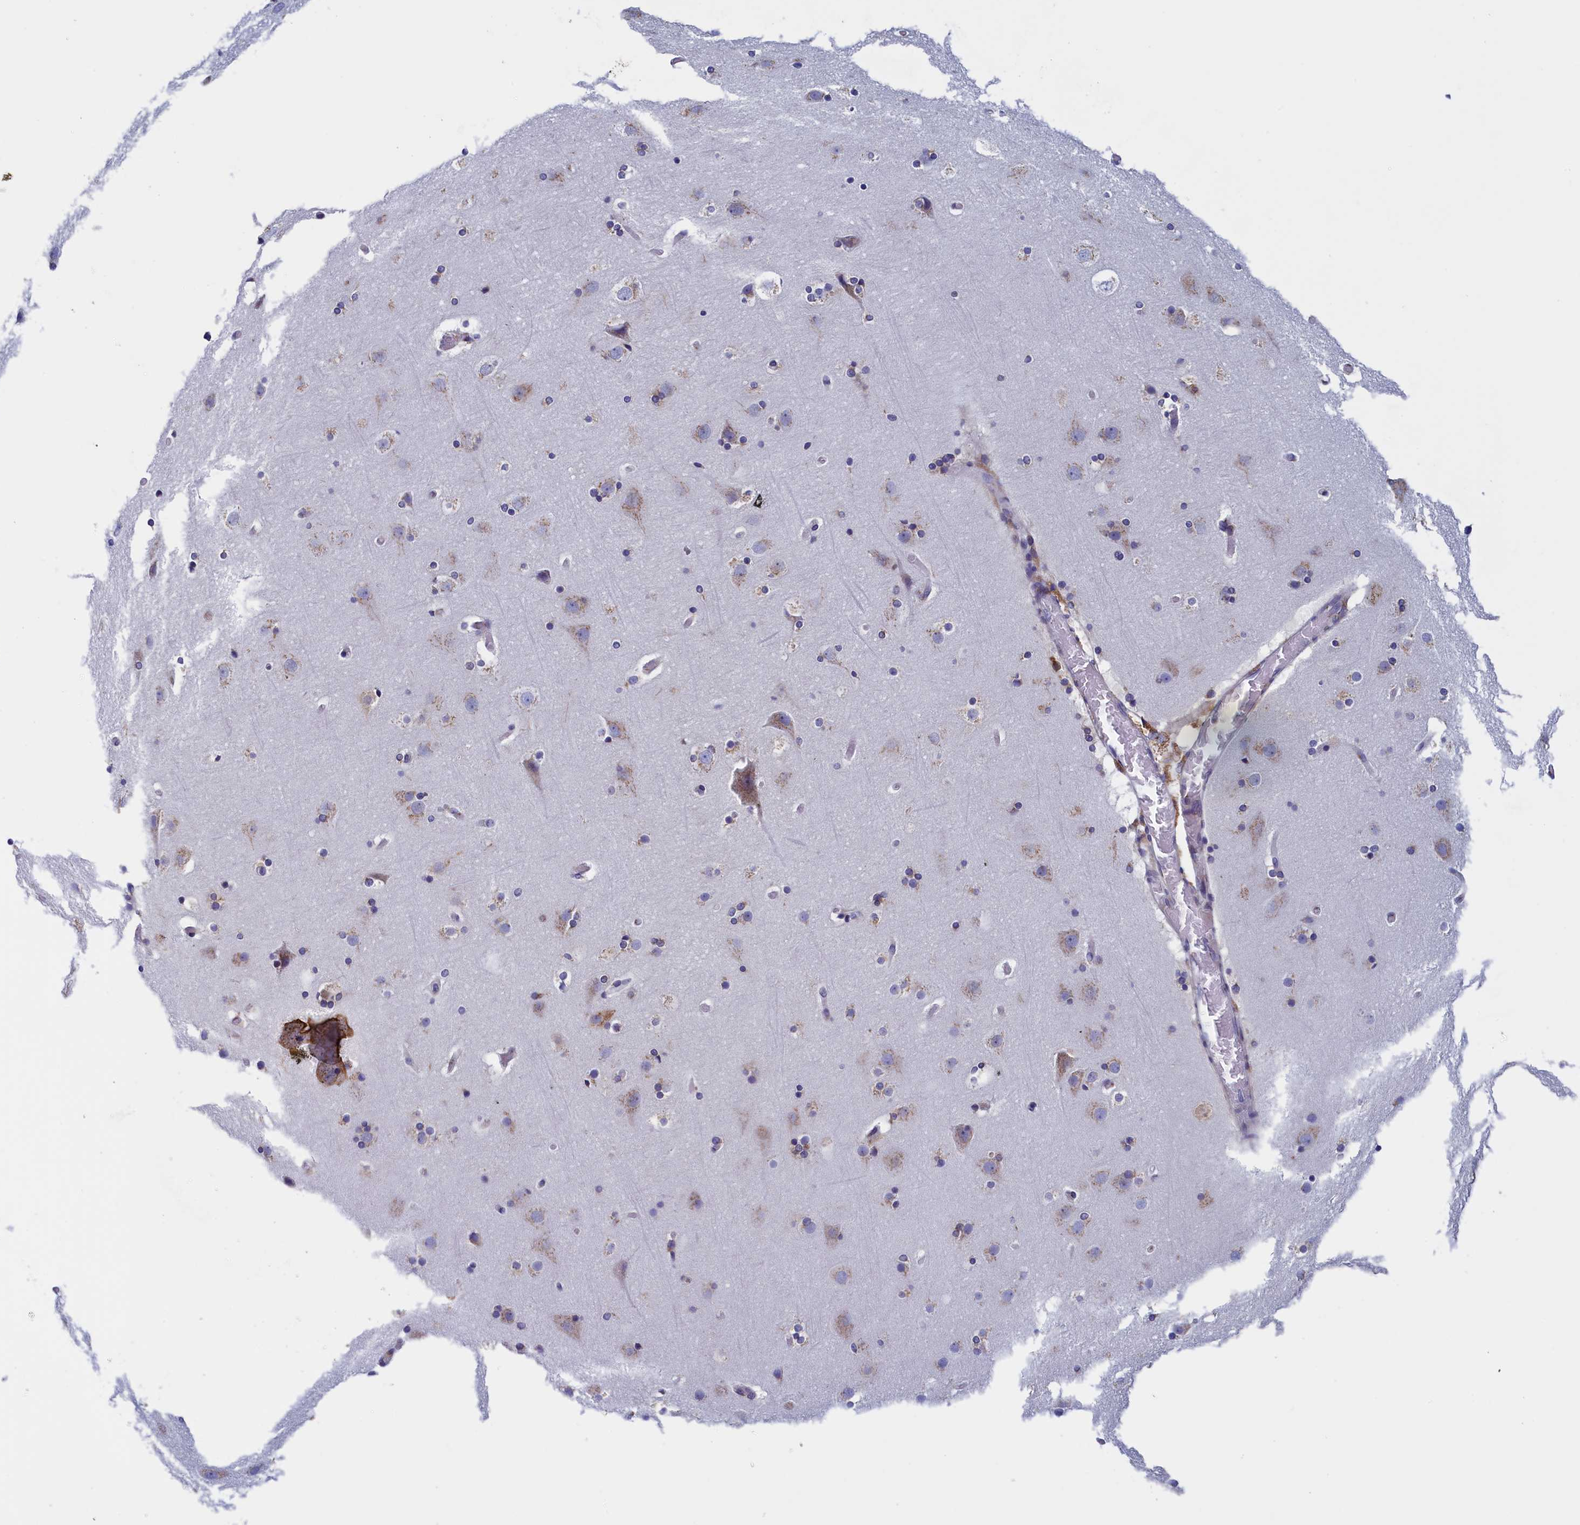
{"staining": {"intensity": "negative", "quantity": "none", "location": "none"}, "tissue": "cerebral cortex", "cell_type": "Endothelial cells", "image_type": "normal", "snomed": [{"axis": "morphology", "description": "Normal tissue, NOS"}, {"axis": "topography", "description": "Cerebral cortex"}], "caption": "The immunohistochemistry micrograph has no significant expression in endothelial cells of cerebral cortex. (Stains: DAB immunohistochemistry with hematoxylin counter stain, Microscopy: brightfield microscopy at high magnification).", "gene": "CCDC68", "patient": {"sex": "male", "age": 57}}